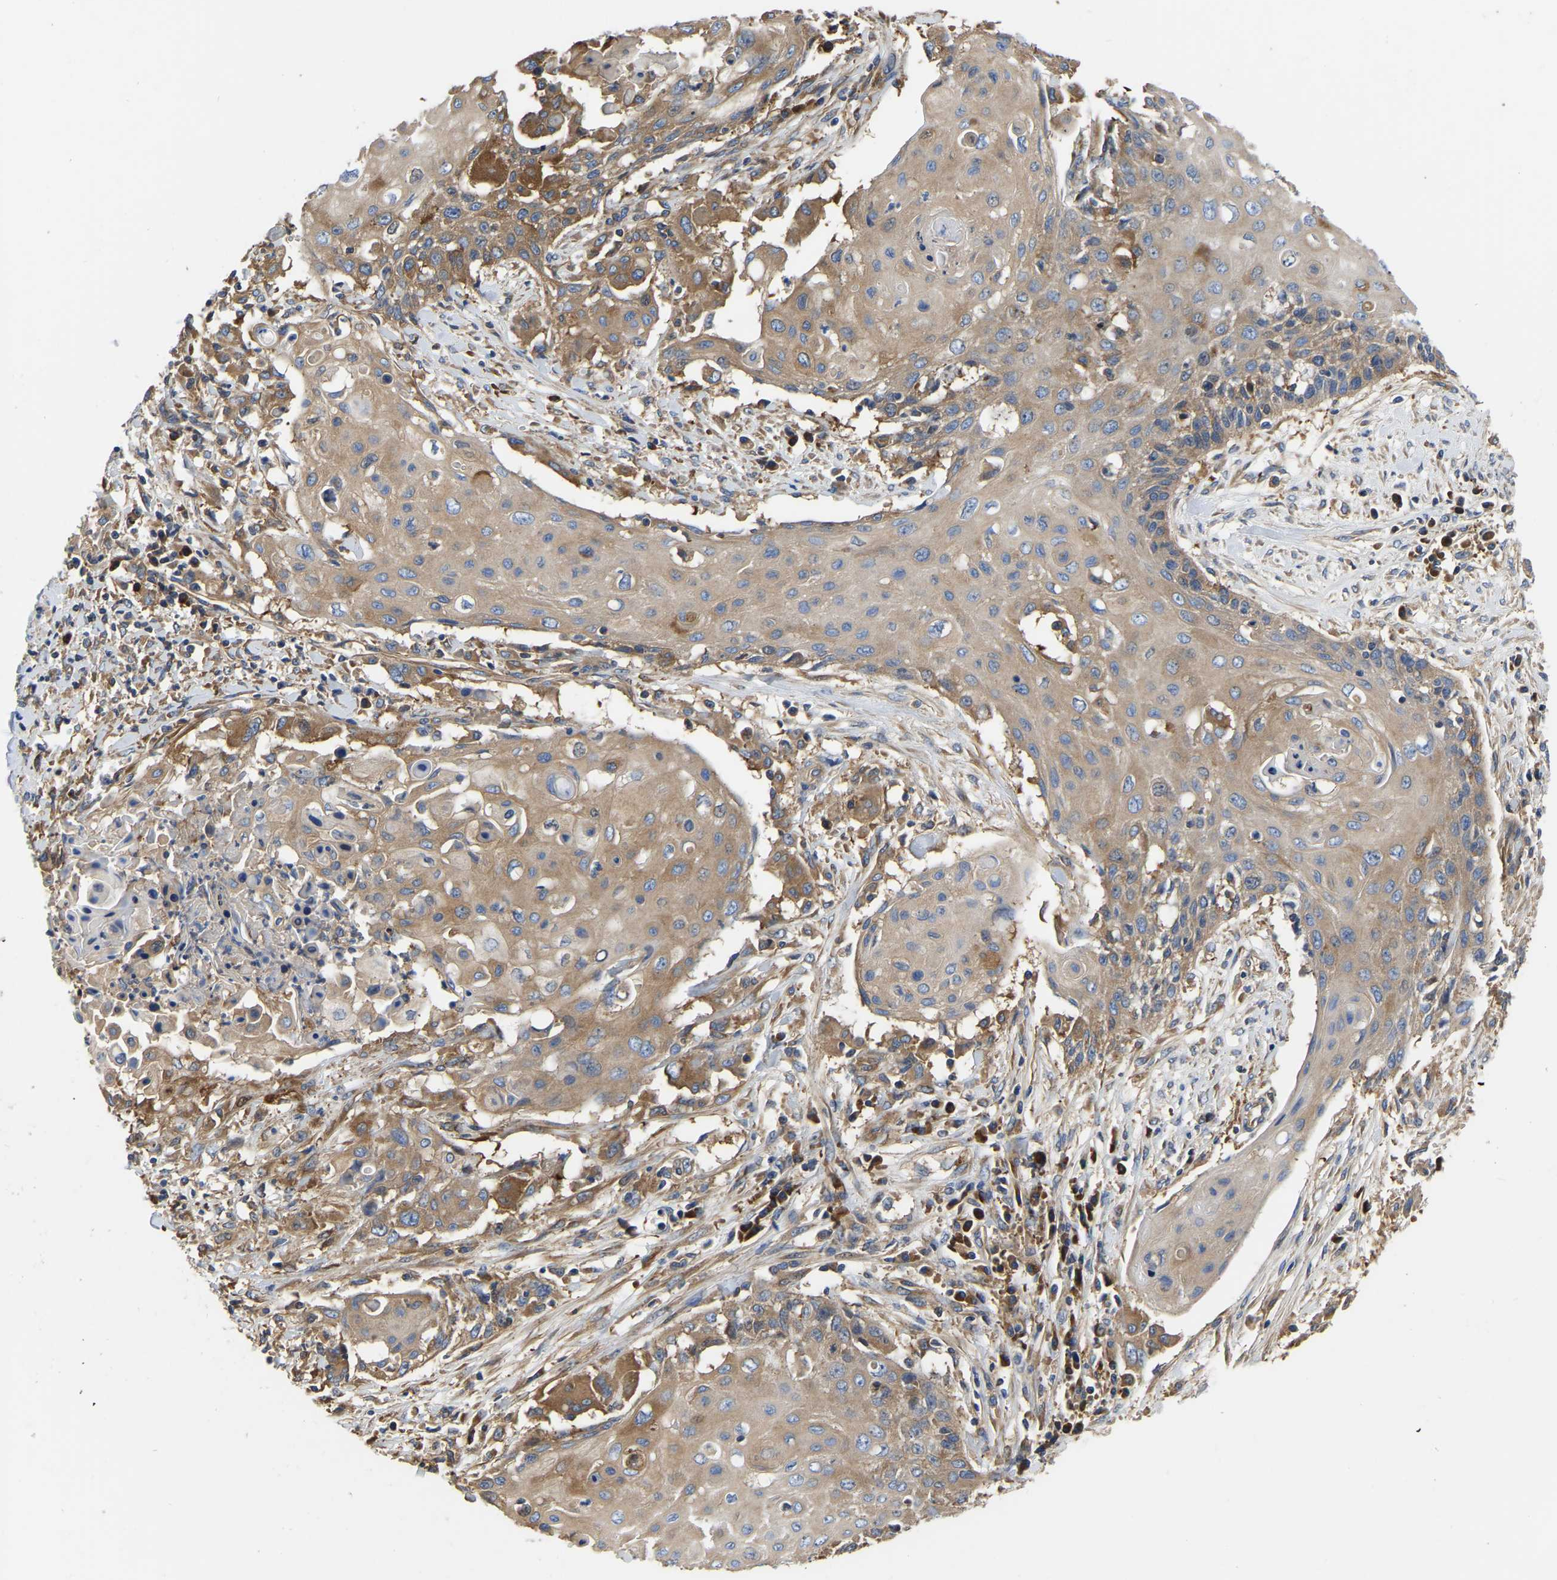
{"staining": {"intensity": "moderate", "quantity": ">75%", "location": "cytoplasmic/membranous"}, "tissue": "cervical cancer", "cell_type": "Tumor cells", "image_type": "cancer", "snomed": [{"axis": "morphology", "description": "Squamous cell carcinoma, NOS"}, {"axis": "topography", "description": "Cervix"}], "caption": "The histopathology image shows staining of squamous cell carcinoma (cervical), revealing moderate cytoplasmic/membranous protein expression (brown color) within tumor cells. (brown staining indicates protein expression, while blue staining denotes nuclei).", "gene": "GARS1", "patient": {"sex": "female", "age": 39}}